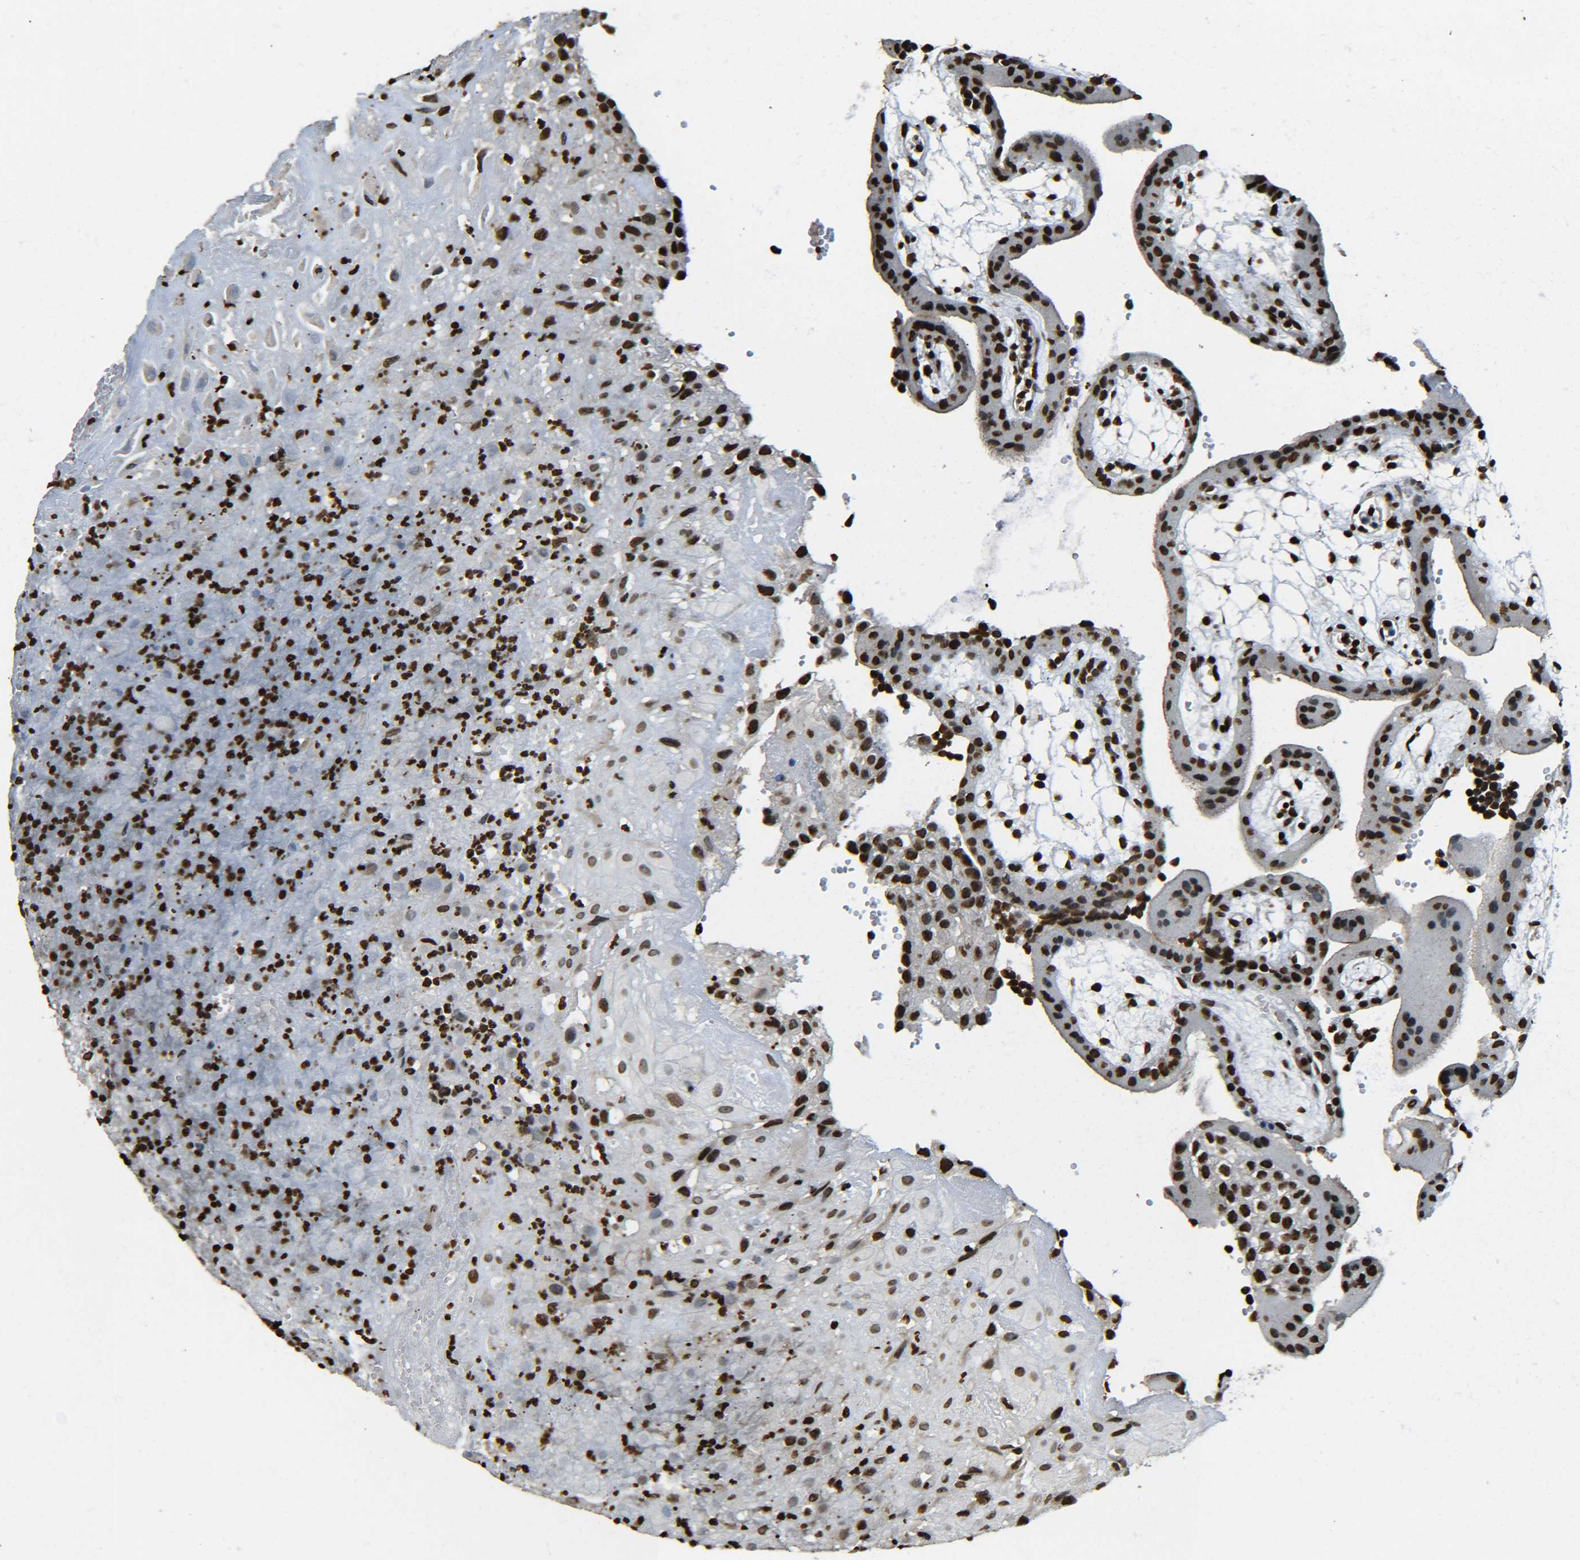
{"staining": {"intensity": "moderate", "quantity": ">75%", "location": "nuclear"}, "tissue": "placenta", "cell_type": "Decidual cells", "image_type": "normal", "snomed": [{"axis": "morphology", "description": "Normal tissue, NOS"}, {"axis": "topography", "description": "Placenta"}], "caption": "DAB (3,3'-diaminobenzidine) immunohistochemical staining of normal human placenta demonstrates moderate nuclear protein expression in about >75% of decidual cells.", "gene": "H4C16", "patient": {"sex": "female", "age": 18}}